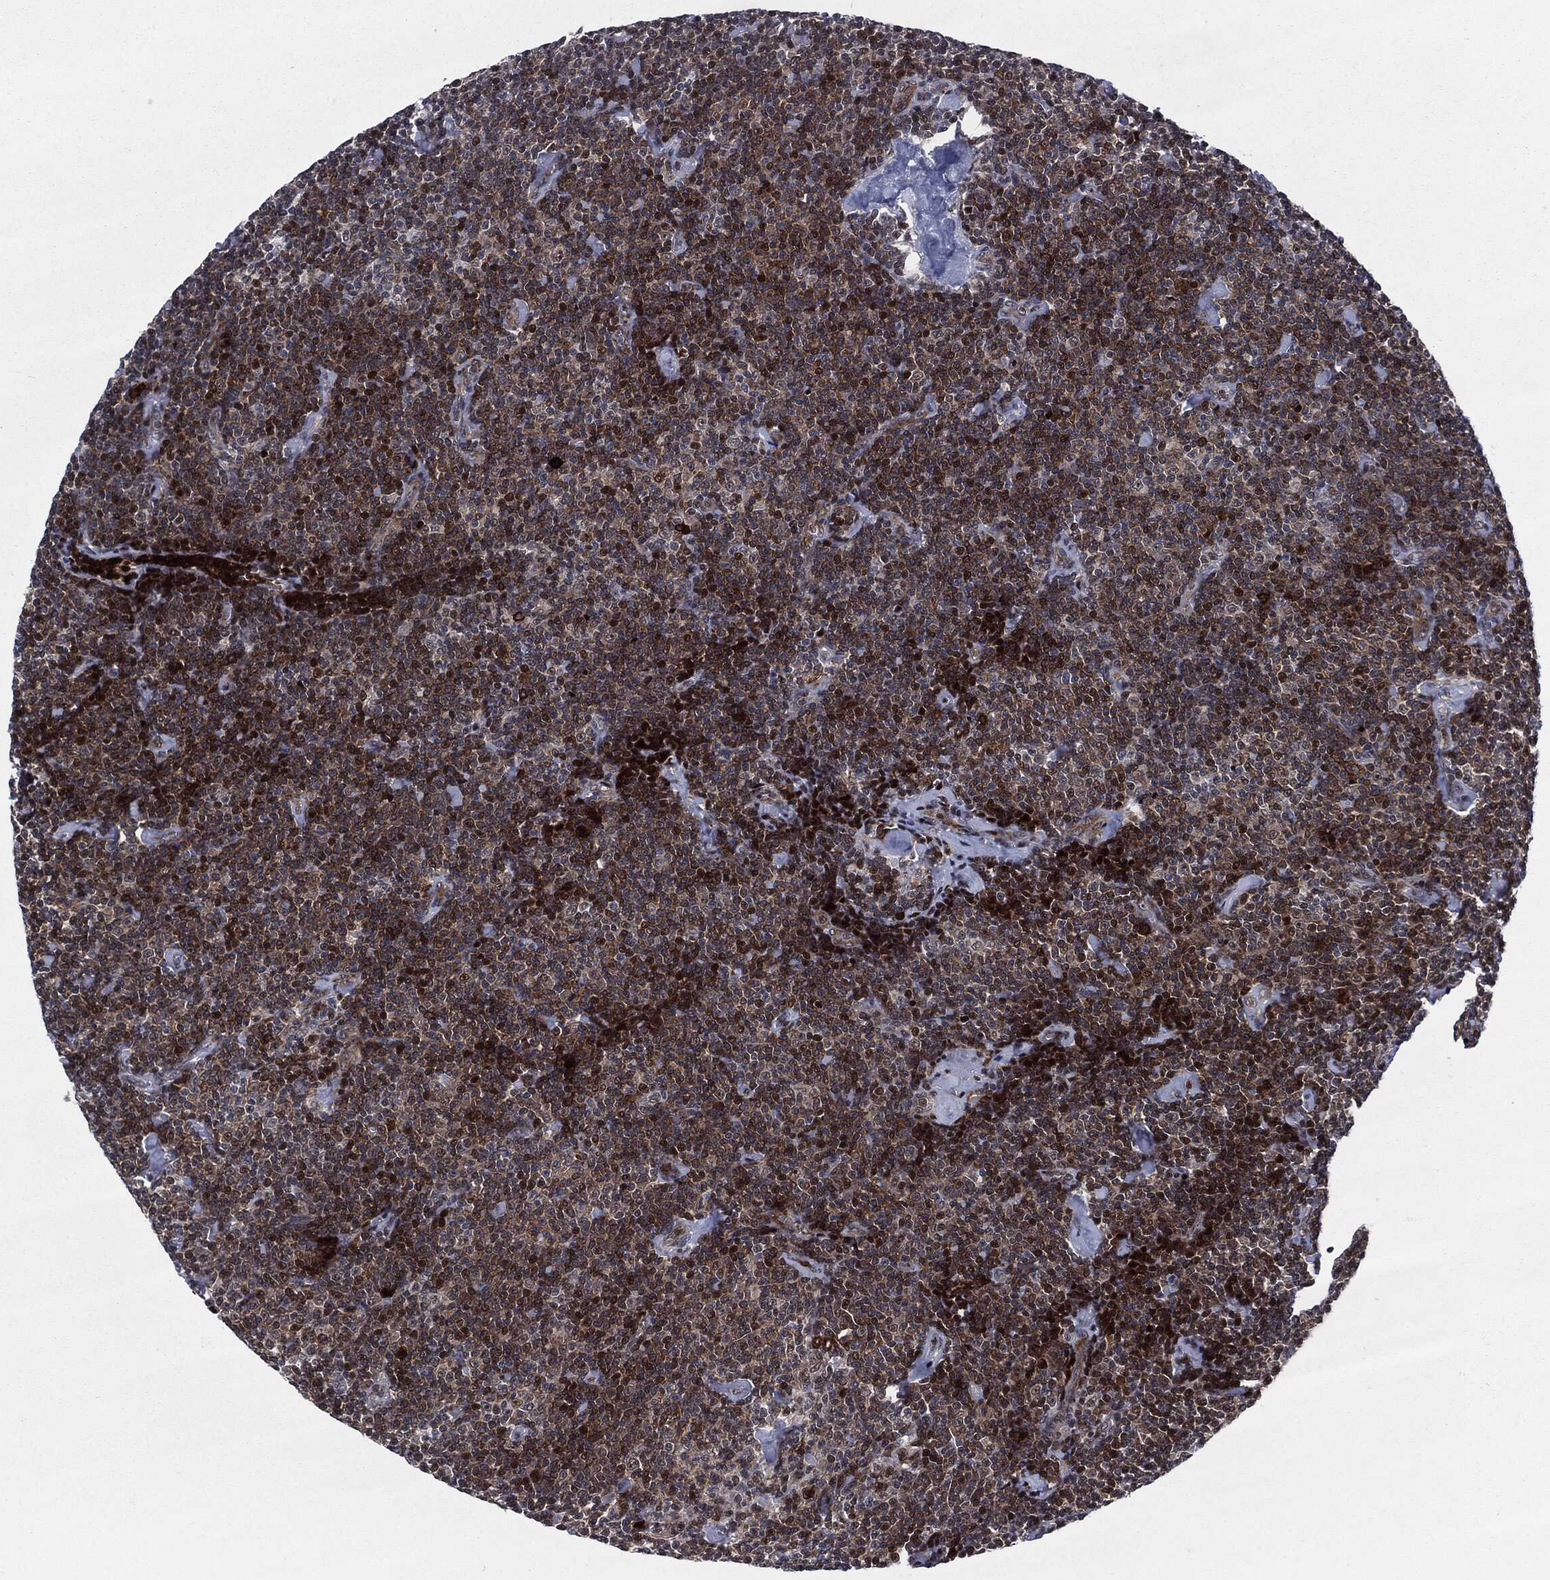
{"staining": {"intensity": "strong", "quantity": "25%-75%", "location": "cytoplasmic/membranous,nuclear"}, "tissue": "lymphoma", "cell_type": "Tumor cells", "image_type": "cancer", "snomed": [{"axis": "morphology", "description": "Malignant lymphoma, non-Hodgkin's type, Low grade"}, {"axis": "topography", "description": "Lymph node"}], "caption": "Strong cytoplasmic/membranous and nuclear expression for a protein is seen in about 25%-75% of tumor cells of lymphoma using IHC.", "gene": "AKT2", "patient": {"sex": "male", "age": 81}}